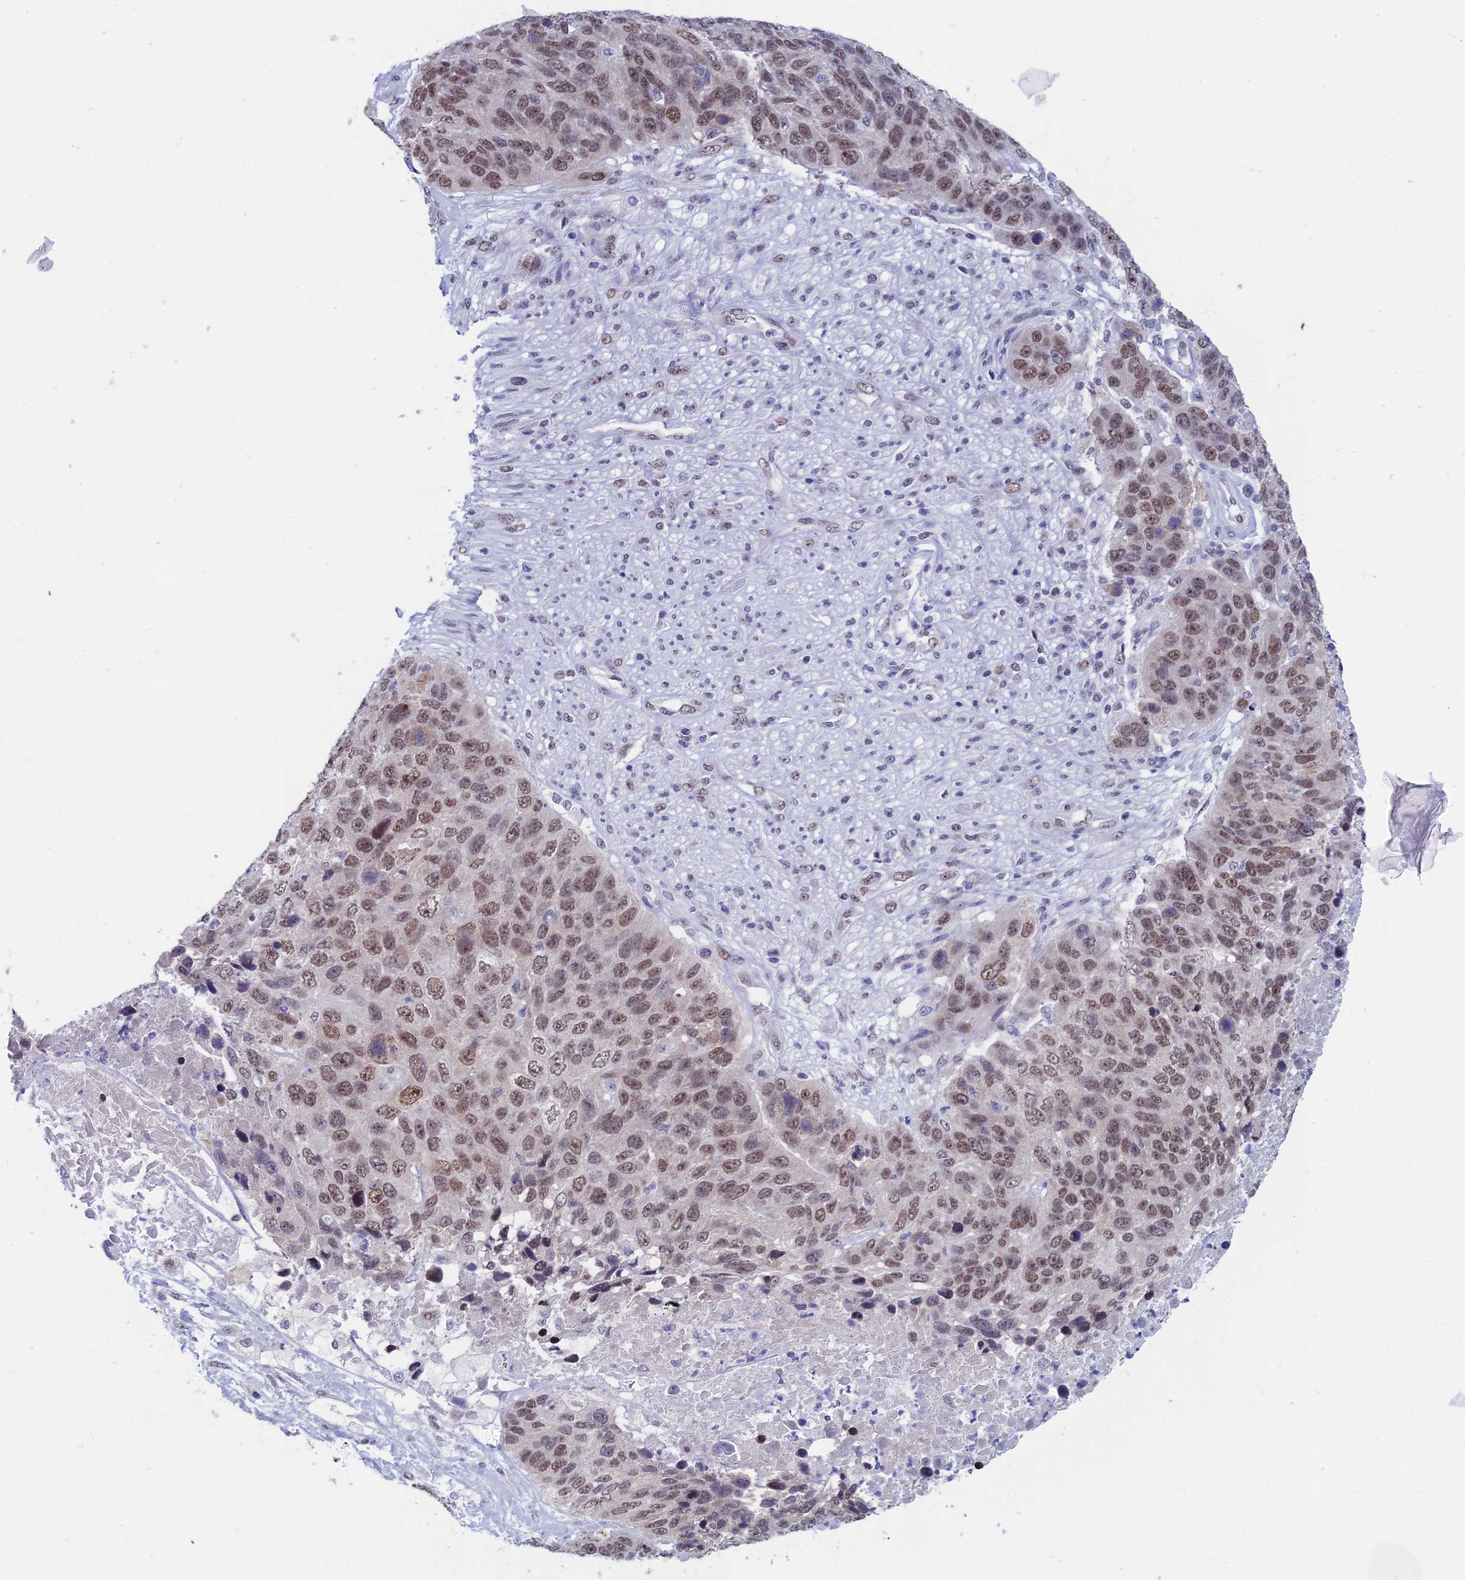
{"staining": {"intensity": "moderate", "quantity": ">75%", "location": "nuclear"}, "tissue": "lung cancer", "cell_type": "Tumor cells", "image_type": "cancer", "snomed": [{"axis": "morphology", "description": "Normal tissue, NOS"}, {"axis": "morphology", "description": "Squamous cell carcinoma, NOS"}, {"axis": "topography", "description": "Lymph node"}, {"axis": "topography", "description": "Lung"}], "caption": "A medium amount of moderate nuclear positivity is present in about >75% of tumor cells in lung cancer (squamous cell carcinoma) tissue. (Brightfield microscopy of DAB IHC at high magnification).", "gene": "NABP2", "patient": {"sex": "male", "age": 66}}